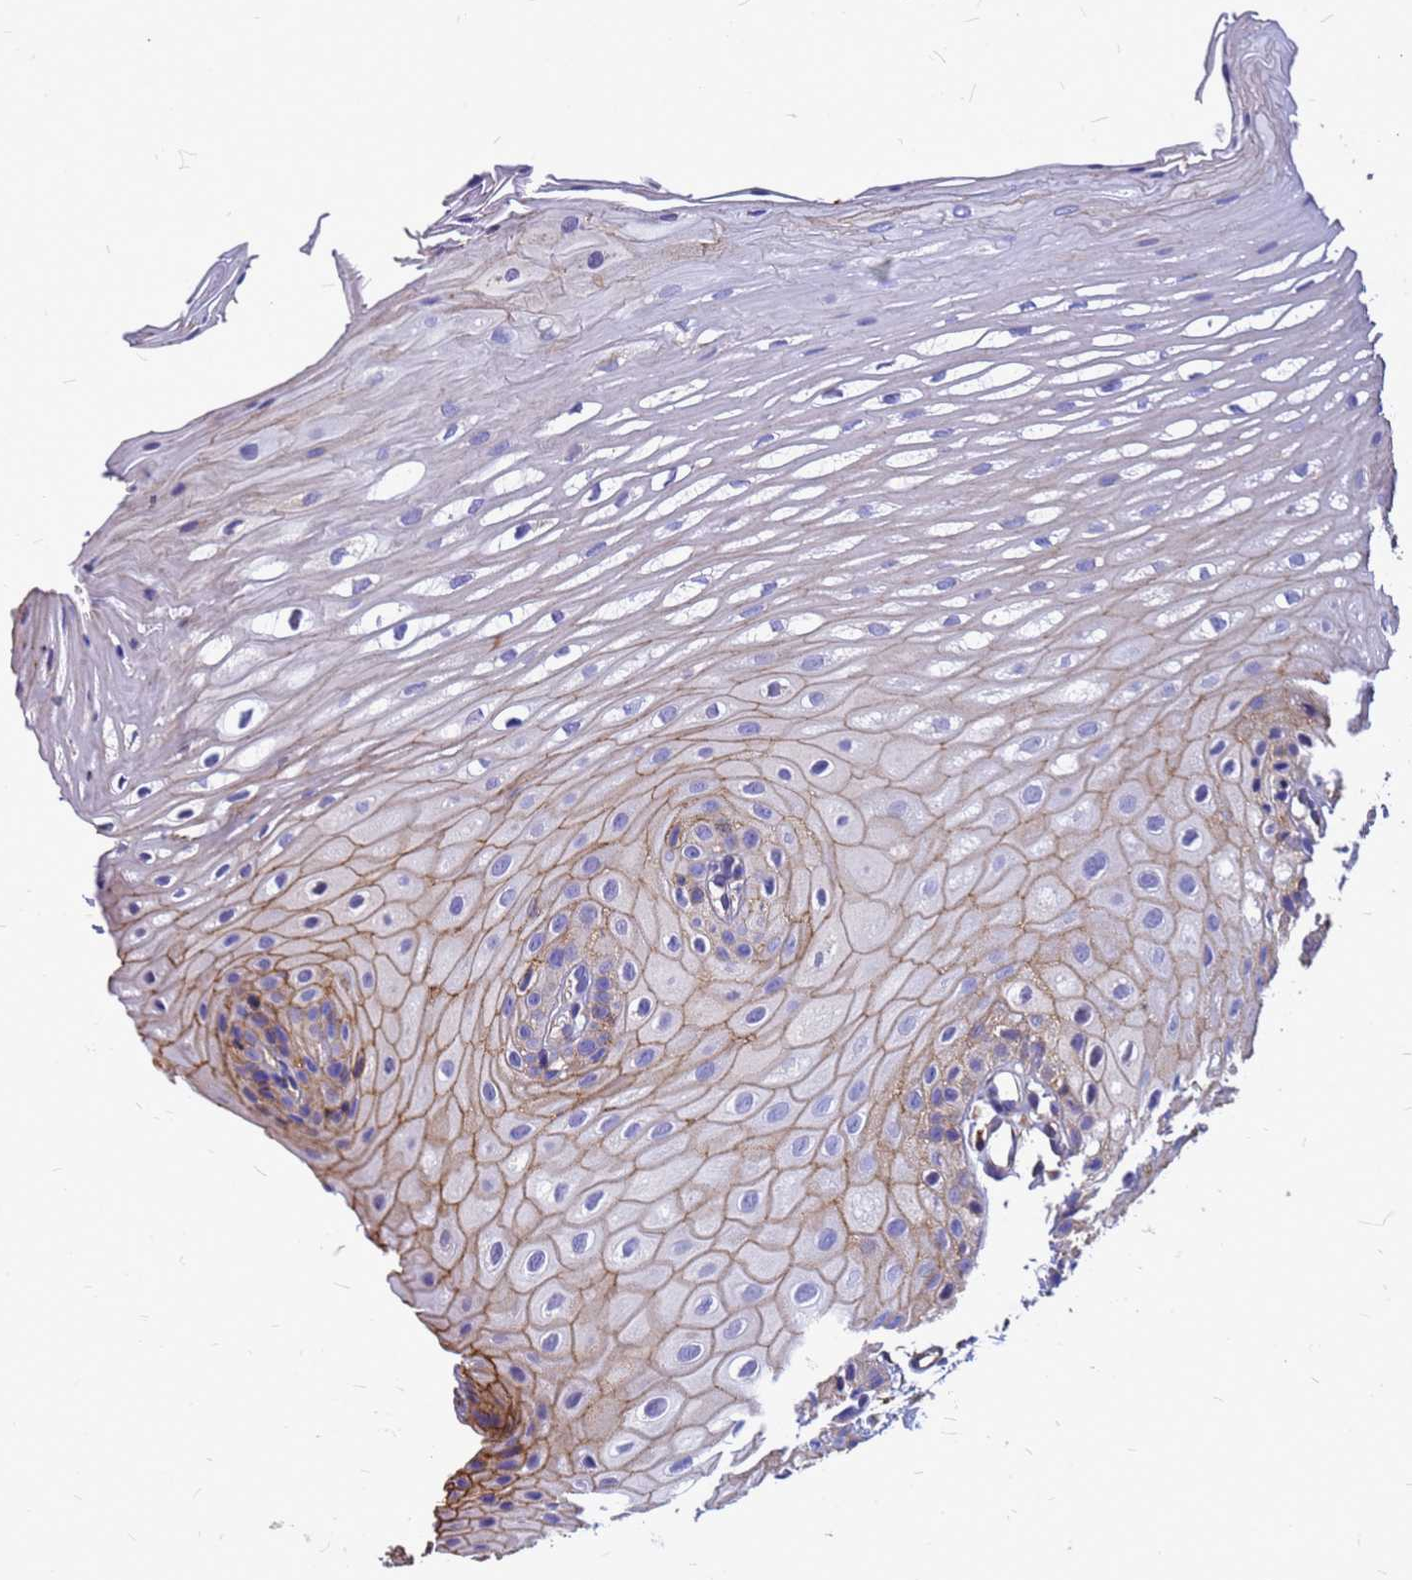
{"staining": {"intensity": "moderate", "quantity": "25%-75%", "location": "cytoplasmic/membranous"}, "tissue": "oral mucosa", "cell_type": "Squamous epithelial cells", "image_type": "normal", "snomed": [{"axis": "morphology", "description": "Normal tissue, NOS"}, {"axis": "topography", "description": "Oral tissue"}], "caption": "Oral mucosa stained for a protein (brown) demonstrates moderate cytoplasmic/membranous positive staining in about 25%-75% of squamous epithelial cells.", "gene": "FBXW5", "patient": {"sex": "female", "age": 39}}